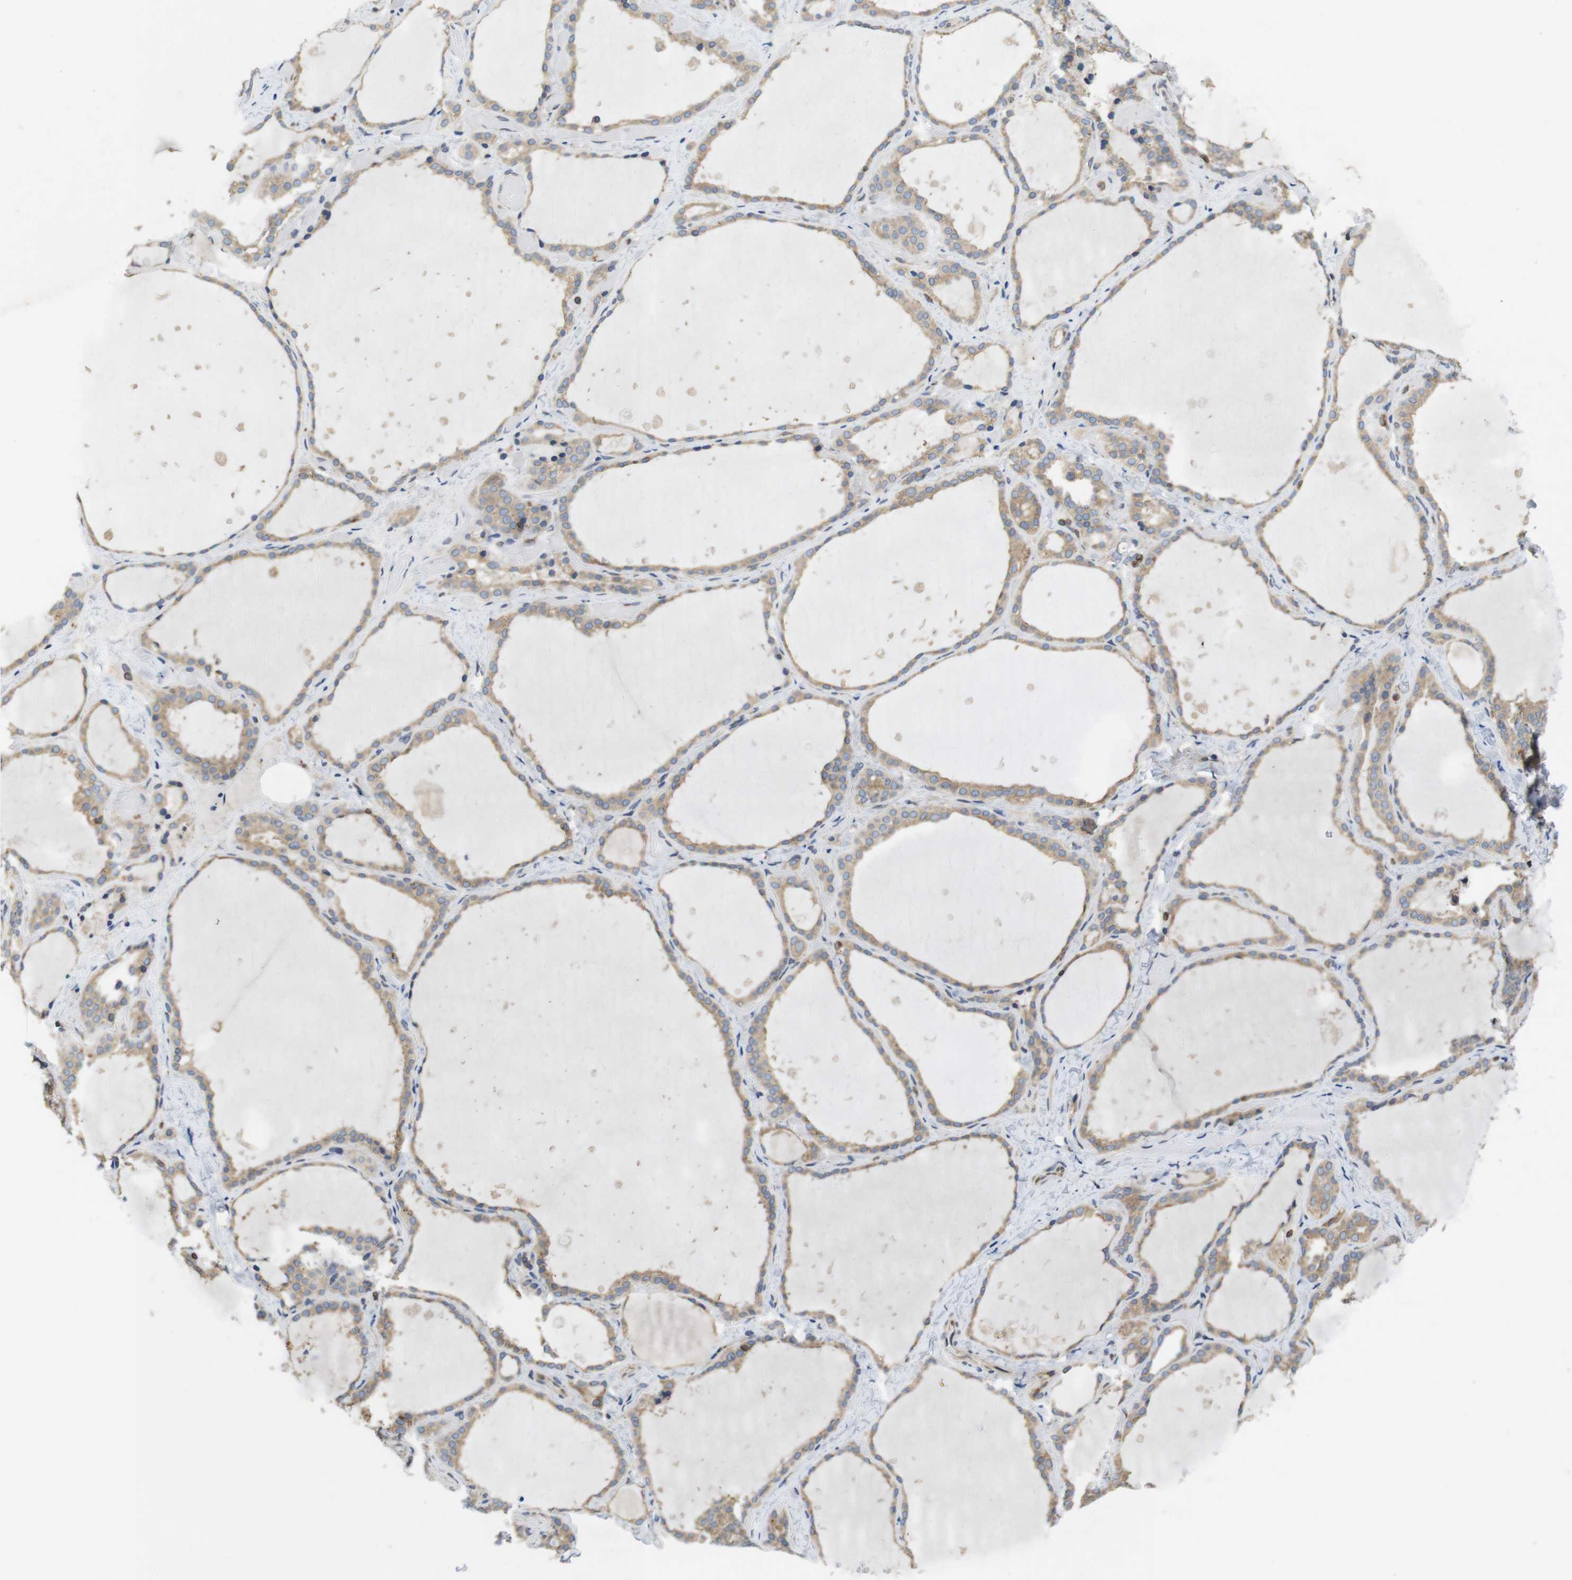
{"staining": {"intensity": "weak", "quantity": ">75%", "location": "cytoplasmic/membranous"}, "tissue": "thyroid gland", "cell_type": "Glandular cells", "image_type": "normal", "snomed": [{"axis": "morphology", "description": "Normal tissue, NOS"}, {"axis": "topography", "description": "Thyroid gland"}], "caption": "High-magnification brightfield microscopy of unremarkable thyroid gland stained with DAB (brown) and counterstained with hematoxylin (blue). glandular cells exhibit weak cytoplasmic/membranous staining is seen in approximately>75% of cells. The staining was performed using DAB (3,3'-diaminobenzidine) to visualize the protein expression in brown, while the nuclei were stained in blue with hematoxylin (Magnification: 20x).", "gene": "ARL6IP5", "patient": {"sex": "female", "age": 44}}